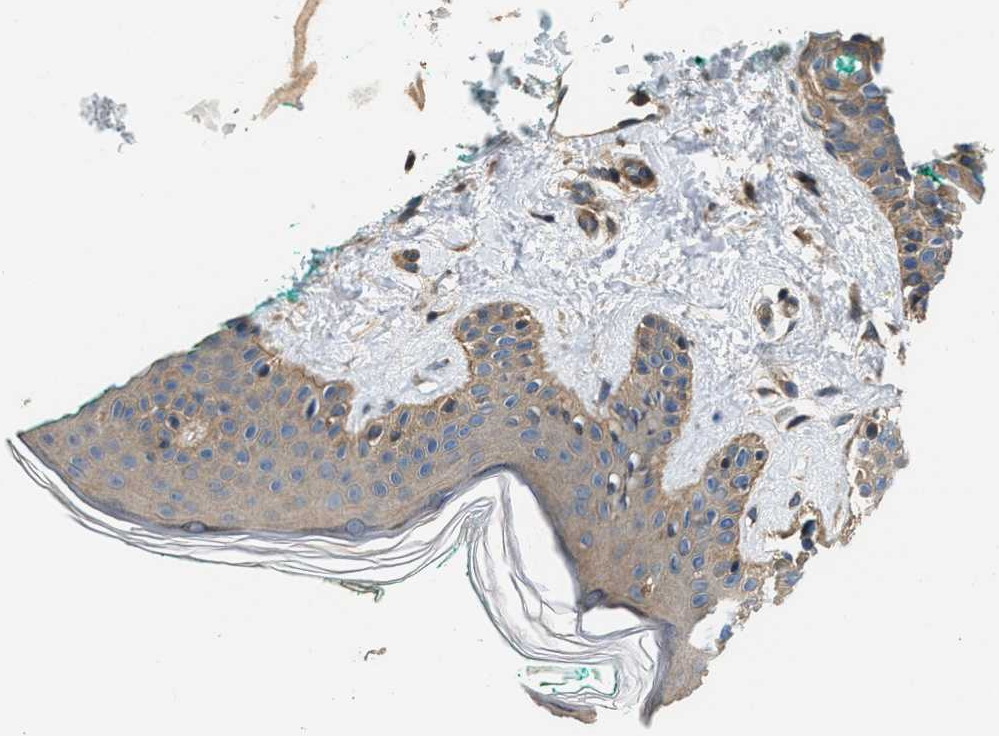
{"staining": {"intensity": "moderate", "quantity": ">75%", "location": "cytoplasmic/membranous"}, "tissue": "skin", "cell_type": "Fibroblasts", "image_type": "normal", "snomed": [{"axis": "morphology", "description": "Normal tissue, NOS"}, {"axis": "topography", "description": "Skin"}], "caption": "This is an image of IHC staining of normal skin, which shows moderate positivity in the cytoplasmic/membranous of fibroblasts.", "gene": "IL3RA", "patient": {"sex": "male", "age": 30}}